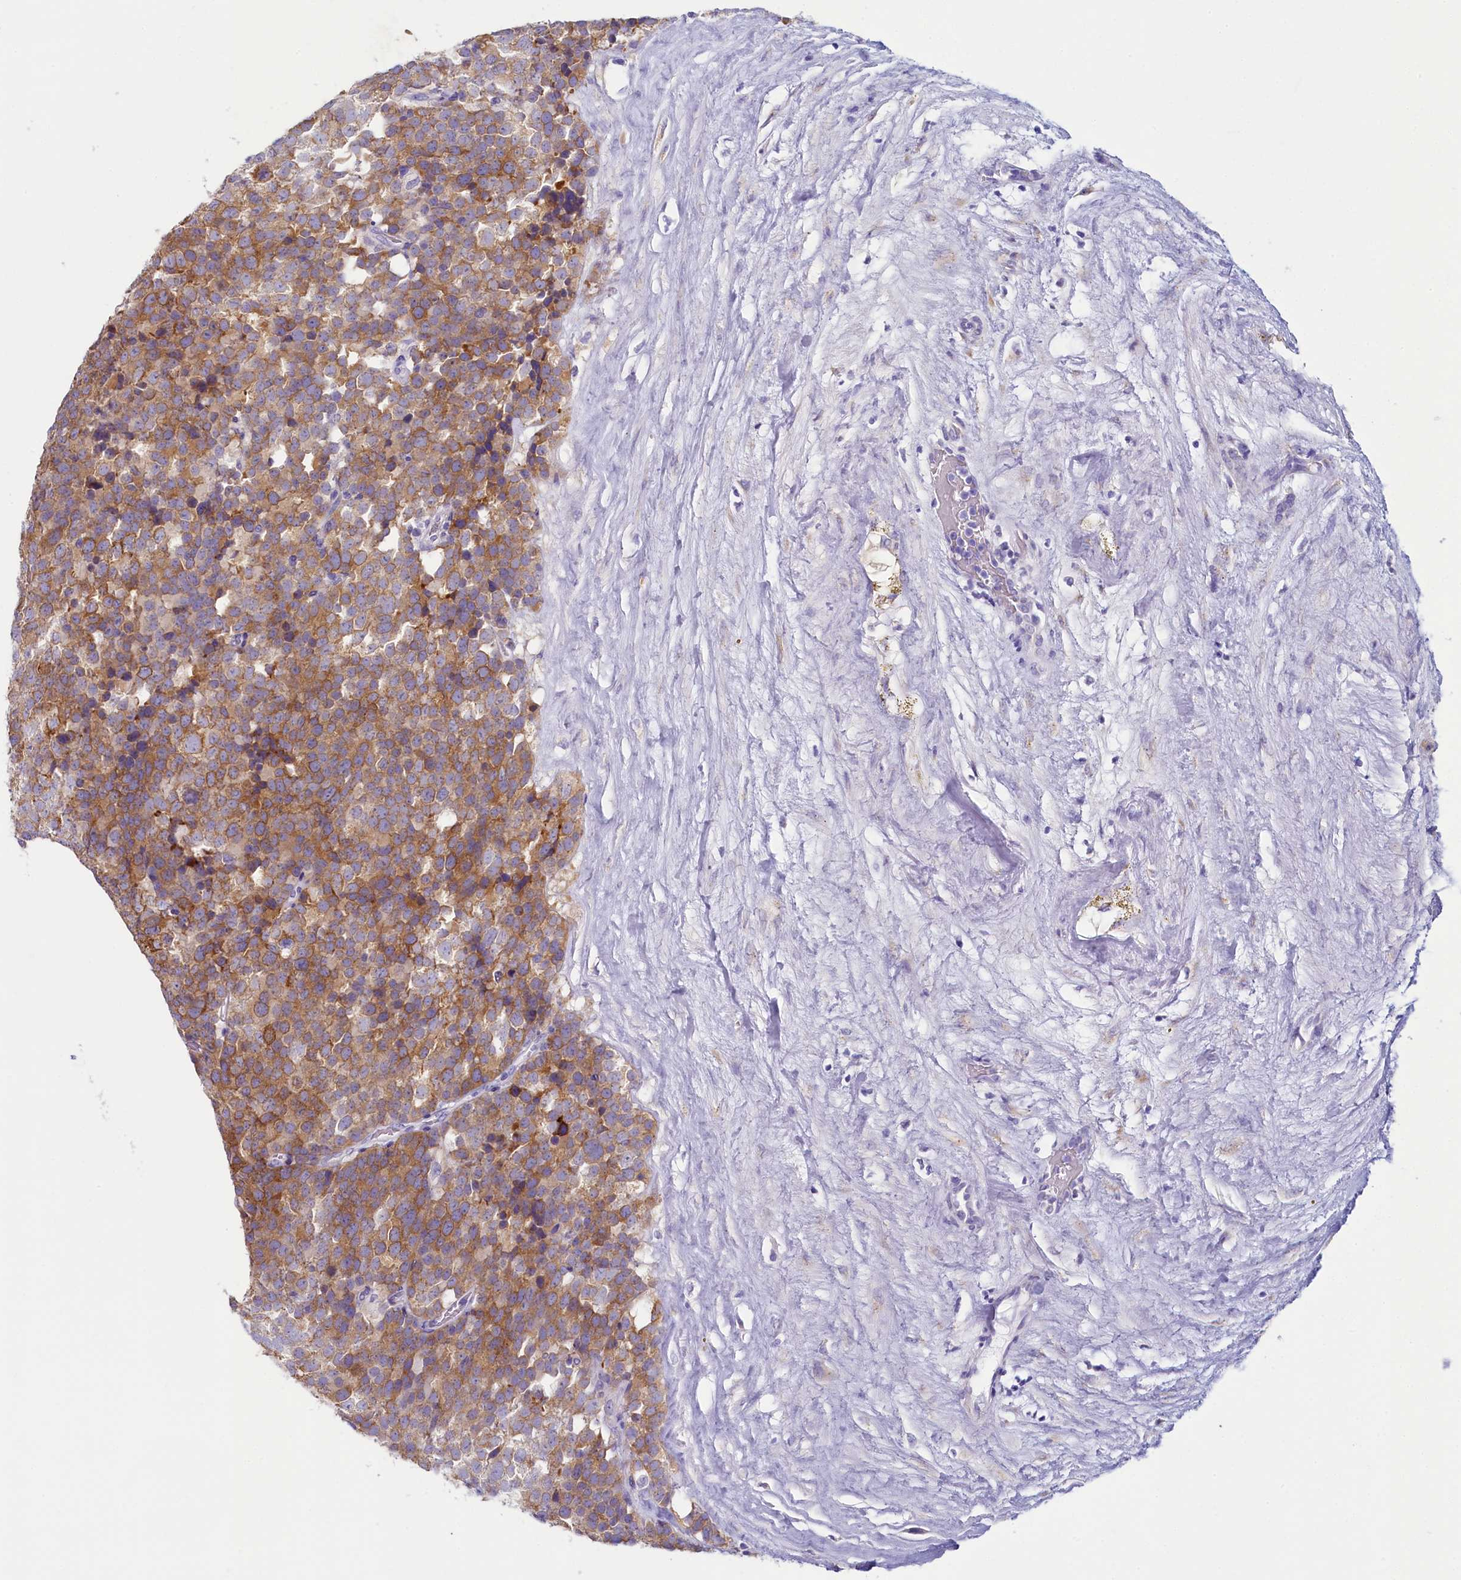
{"staining": {"intensity": "moderate", "quantity": ">75%", "location": "cytoplasmic/membranous"}, "tissue": "testis cancer", "cell_type": "Tumor cells", "image_type": "cancer", "snomed": [{"axis": "morphology", "description": "Seminoma, NOS"}, {"axis": "topography", "description": "Testis"}], "caption": "Protein expression analysis of human testis cancer reveals moderate cytoplasmic/membranous staining in approximately >75% of tumor cells.", "gene": "SKA3", "patient": {"sex": "male", "age": 71}}